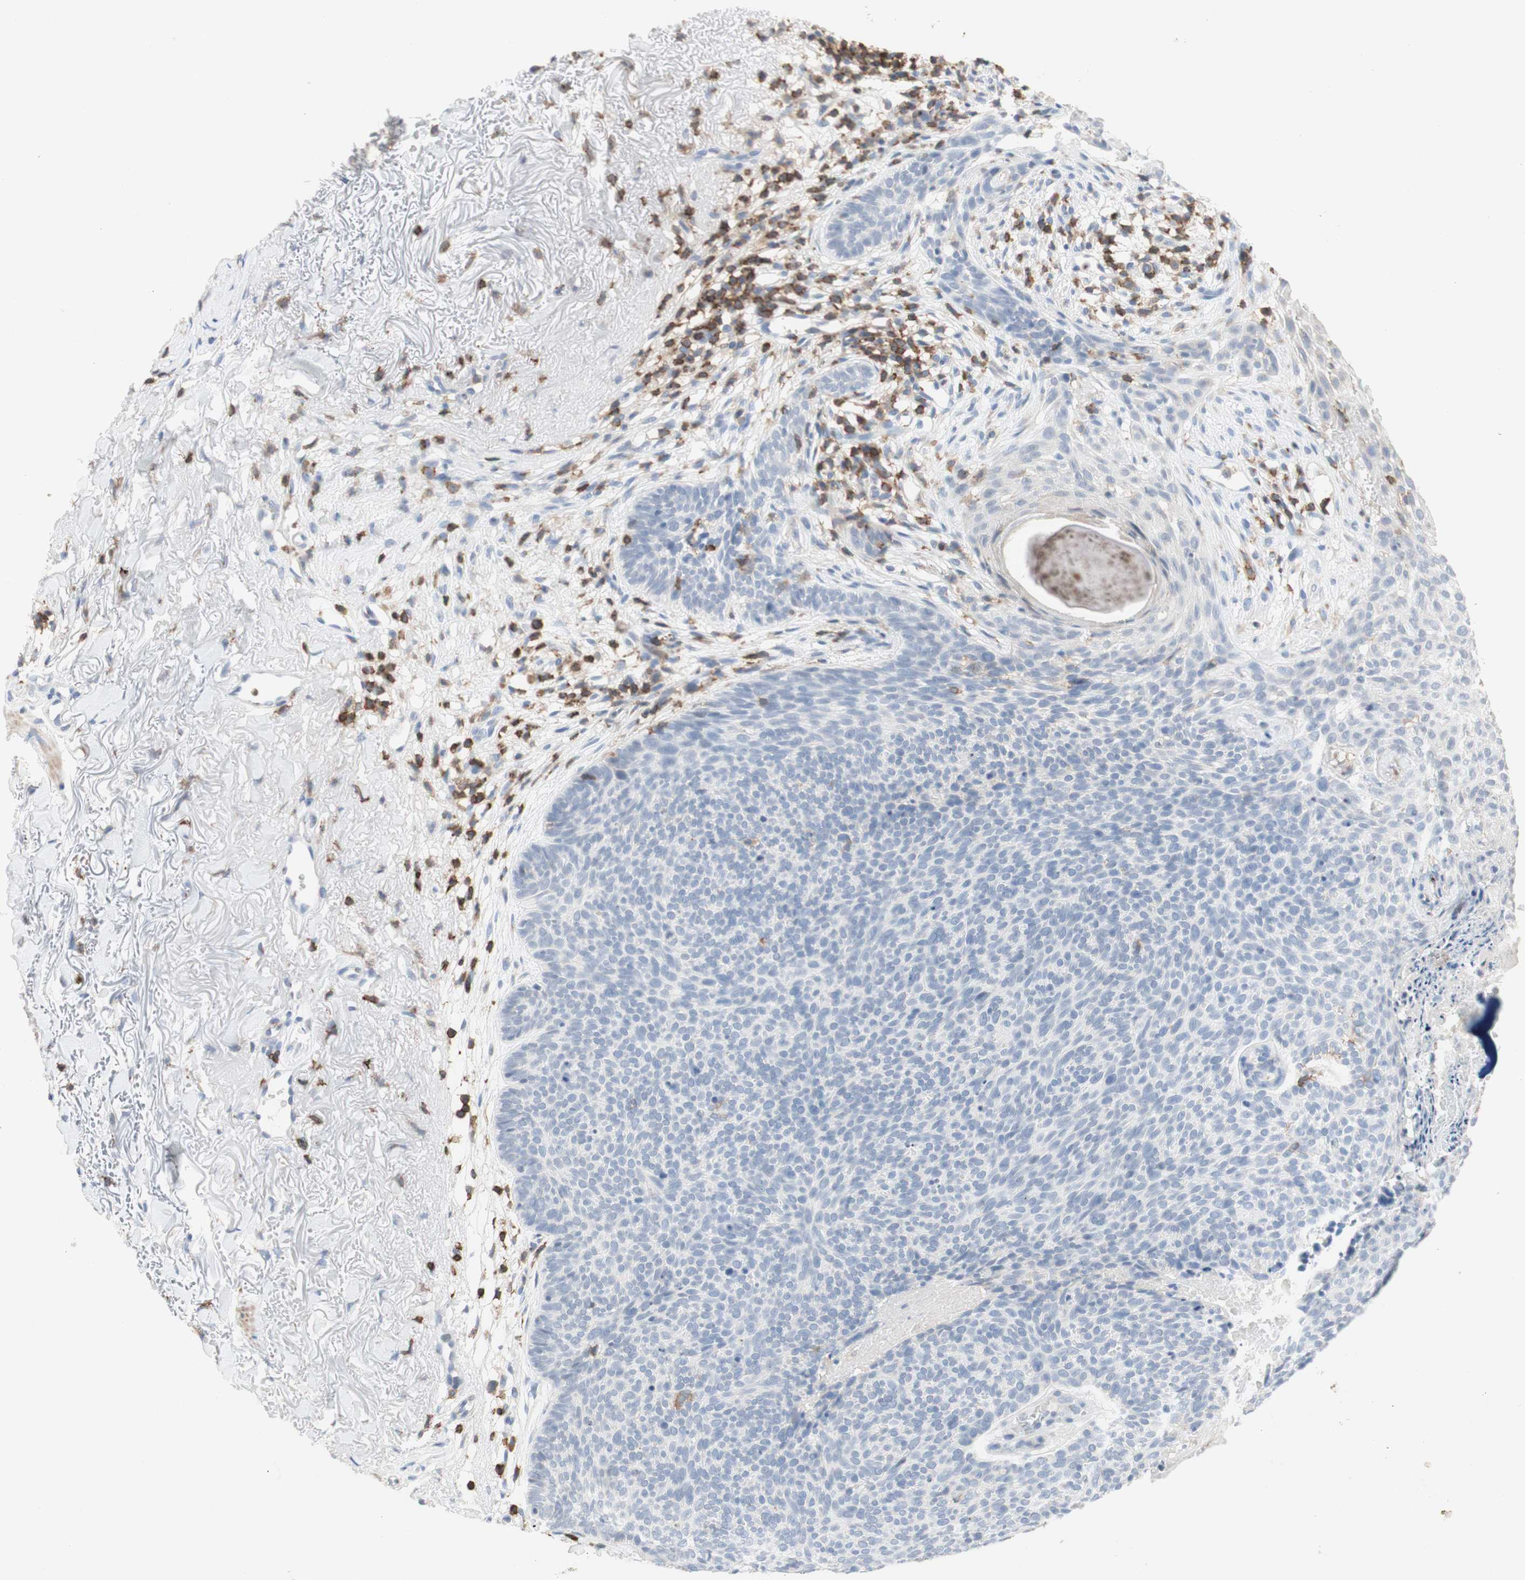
{"staining": {"intensity": "negative", "quantity": "none", "location": "none"}, "tissue": "skin cancer", "cell_type": "Tumor cells", "image_type": "cancer", "snomed": [{"axis": "morphology", "description": "Normal tissue, NOS"}, {"axis": "morphology", "description": "Basal cell carcinoma"}, {"axis": "topography", "description": "Skin"}], "caption": "Tumor cells are negative for brown protein staining in basal cell carcinoma (skin). (DAB (3,3'-diaminobenzidine) IHC, high magnification).", "gene": "SPINK6", "patient": {"sex": "female", "age": 70}}